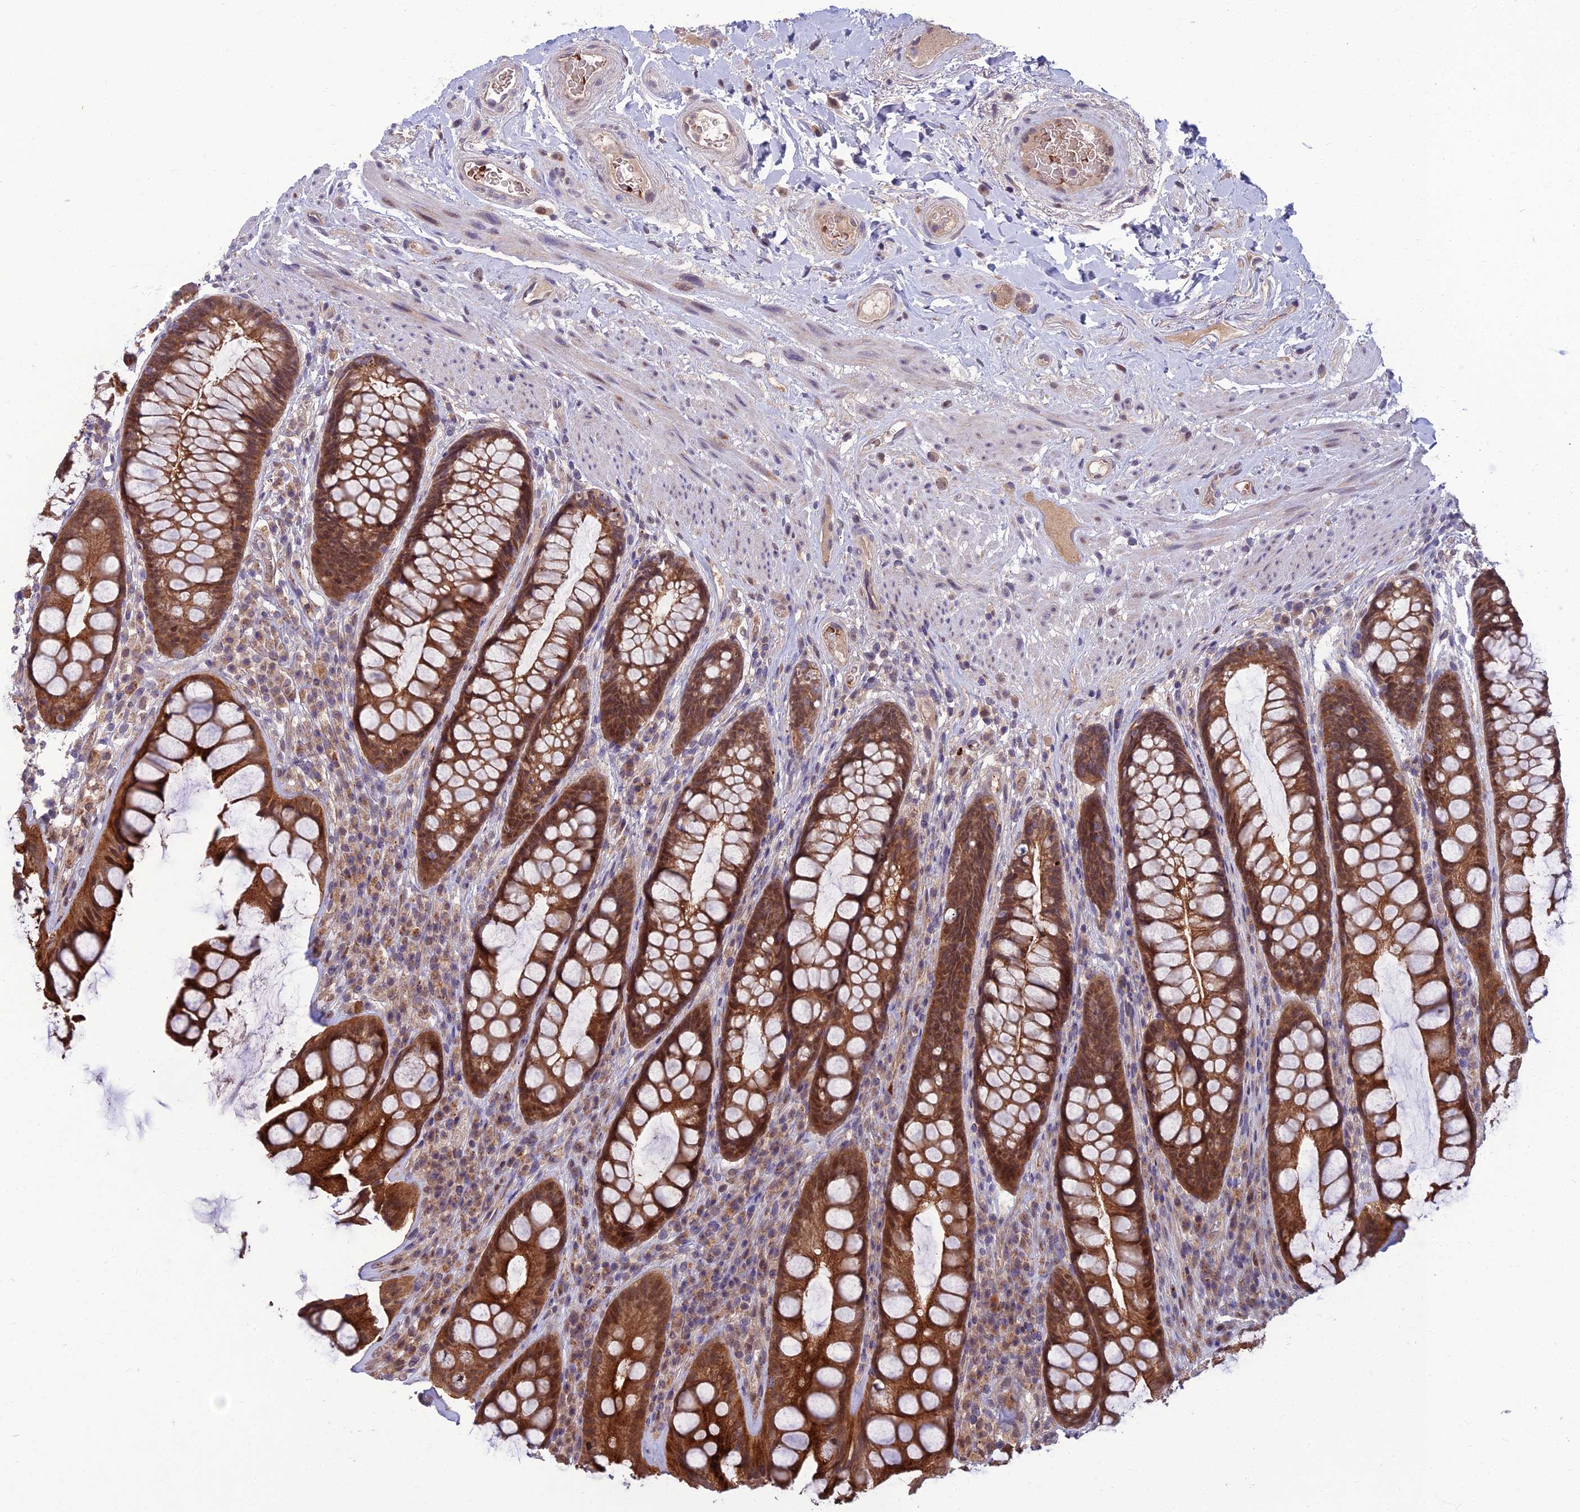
{"staining": {"intensity": "moderate", "quantity": ">75%", "location": "cytoplasmic/membranous,nuclear"}, "tissue": "rectum", "cell_type": "Glandular cells", "image_type": "normal", "snomed": [{"axis": "morphology", "description": "Normal tissue, NOS"}, {"axis": "topography", "description": "Rectum"}], "caption": "About >75% of glandular cells in unremarkable rectum exhibit moderate cytoplasmic/membranous,nuclear protein positivity as visualized by brown immunohistochemical staining.", "gene": "GIPC1", "patient": {"sex": "male", "age": 74}}